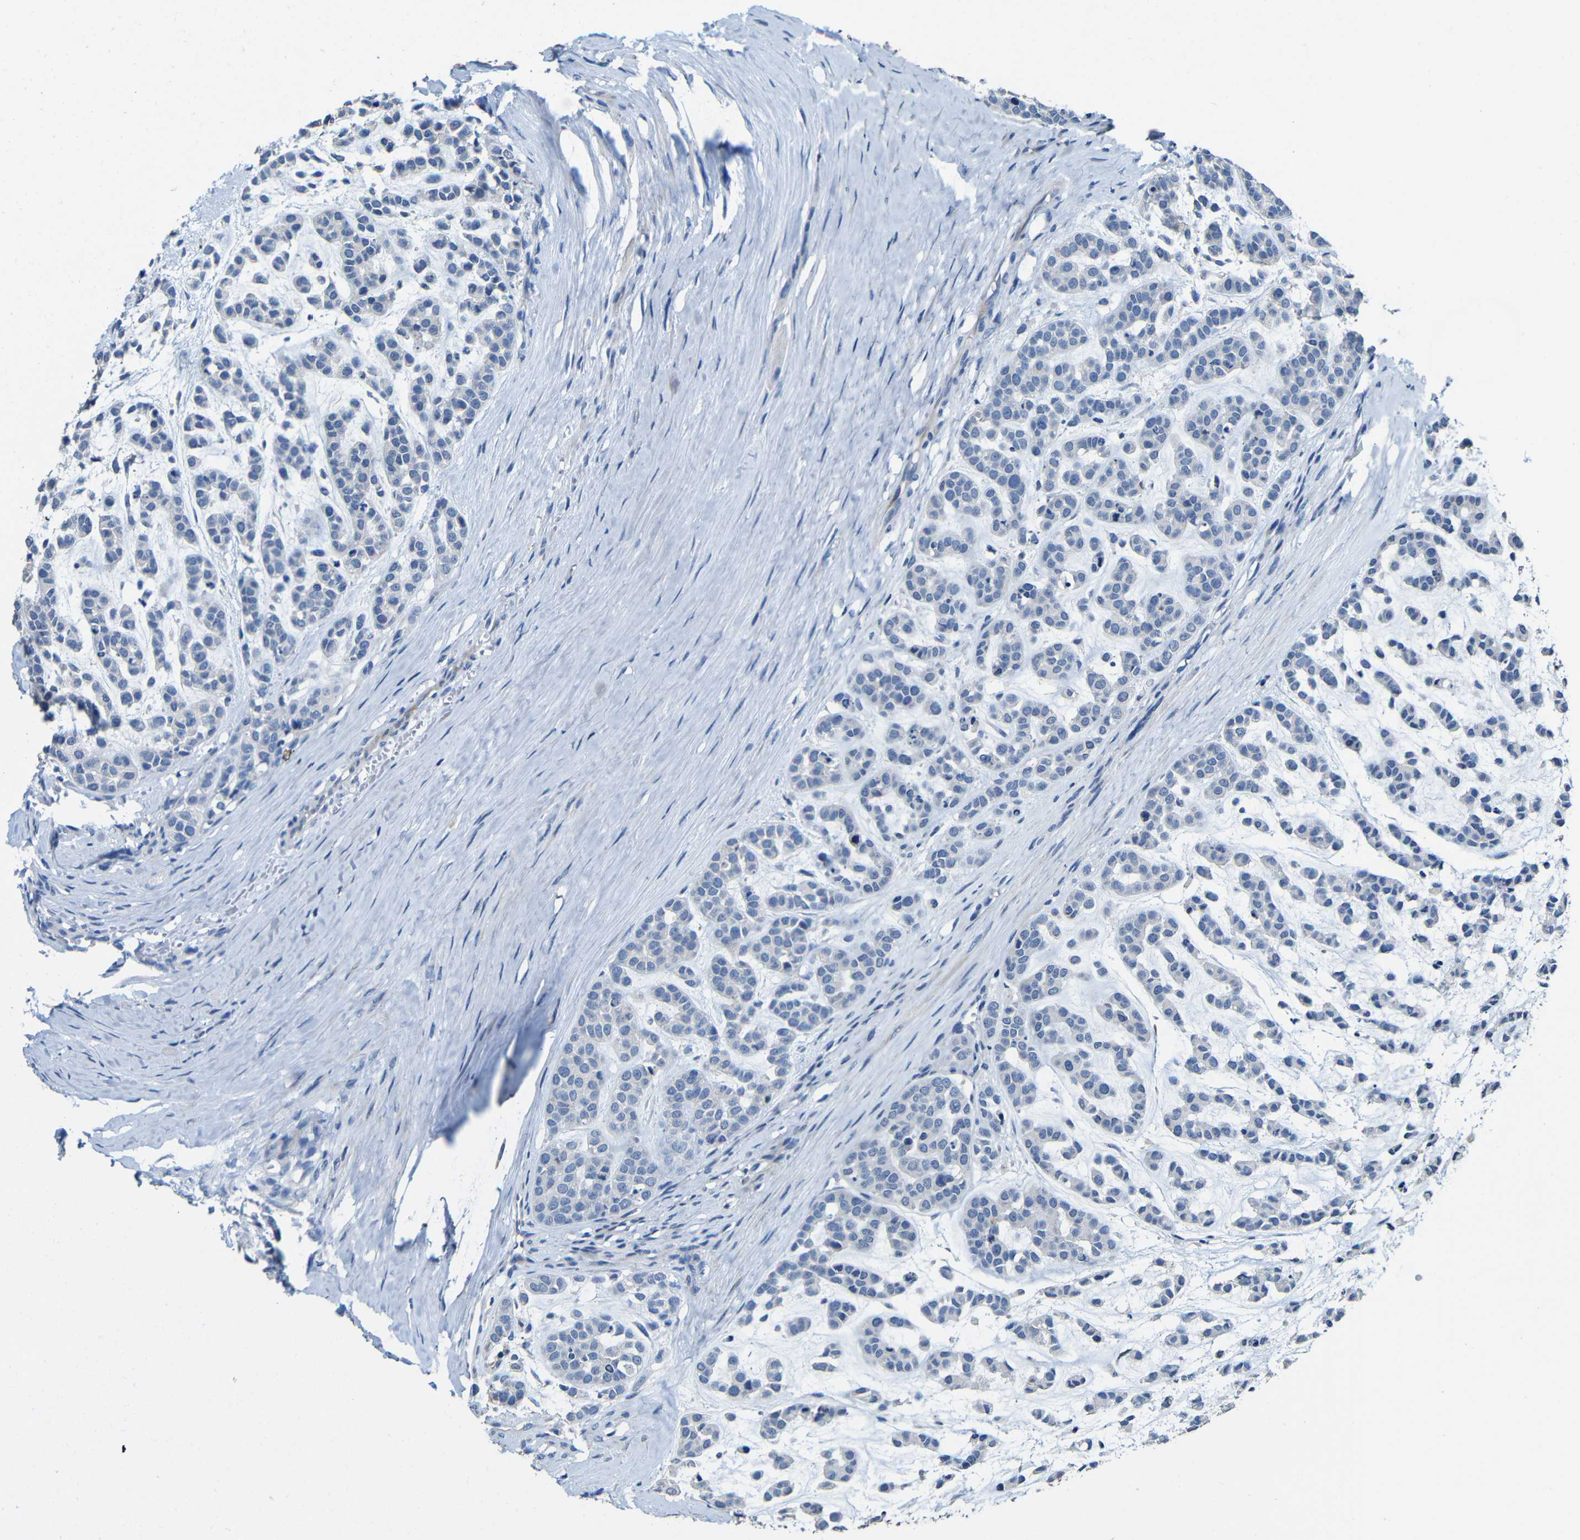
{"staining": {"intensity": "negative", "quantity": "none", "location": "none"}, "tissue": "head and neck cancer", "cell_type": "Tumor cells", "image_type": "cancer", "snomed": [{"axis": "morphology", "description": "Adenocarcinoma, NOS"}, {"axis": "morphology", "description": "Adenoma, NOS"}, {"axis": "topography", "description": "Head-Neck"}], "caption": "Image shows no protein staining in tumor cells of head and neck cancer tissue.", "gene": "ACKR2", "patient": {"sex": "female", "age": 55}}